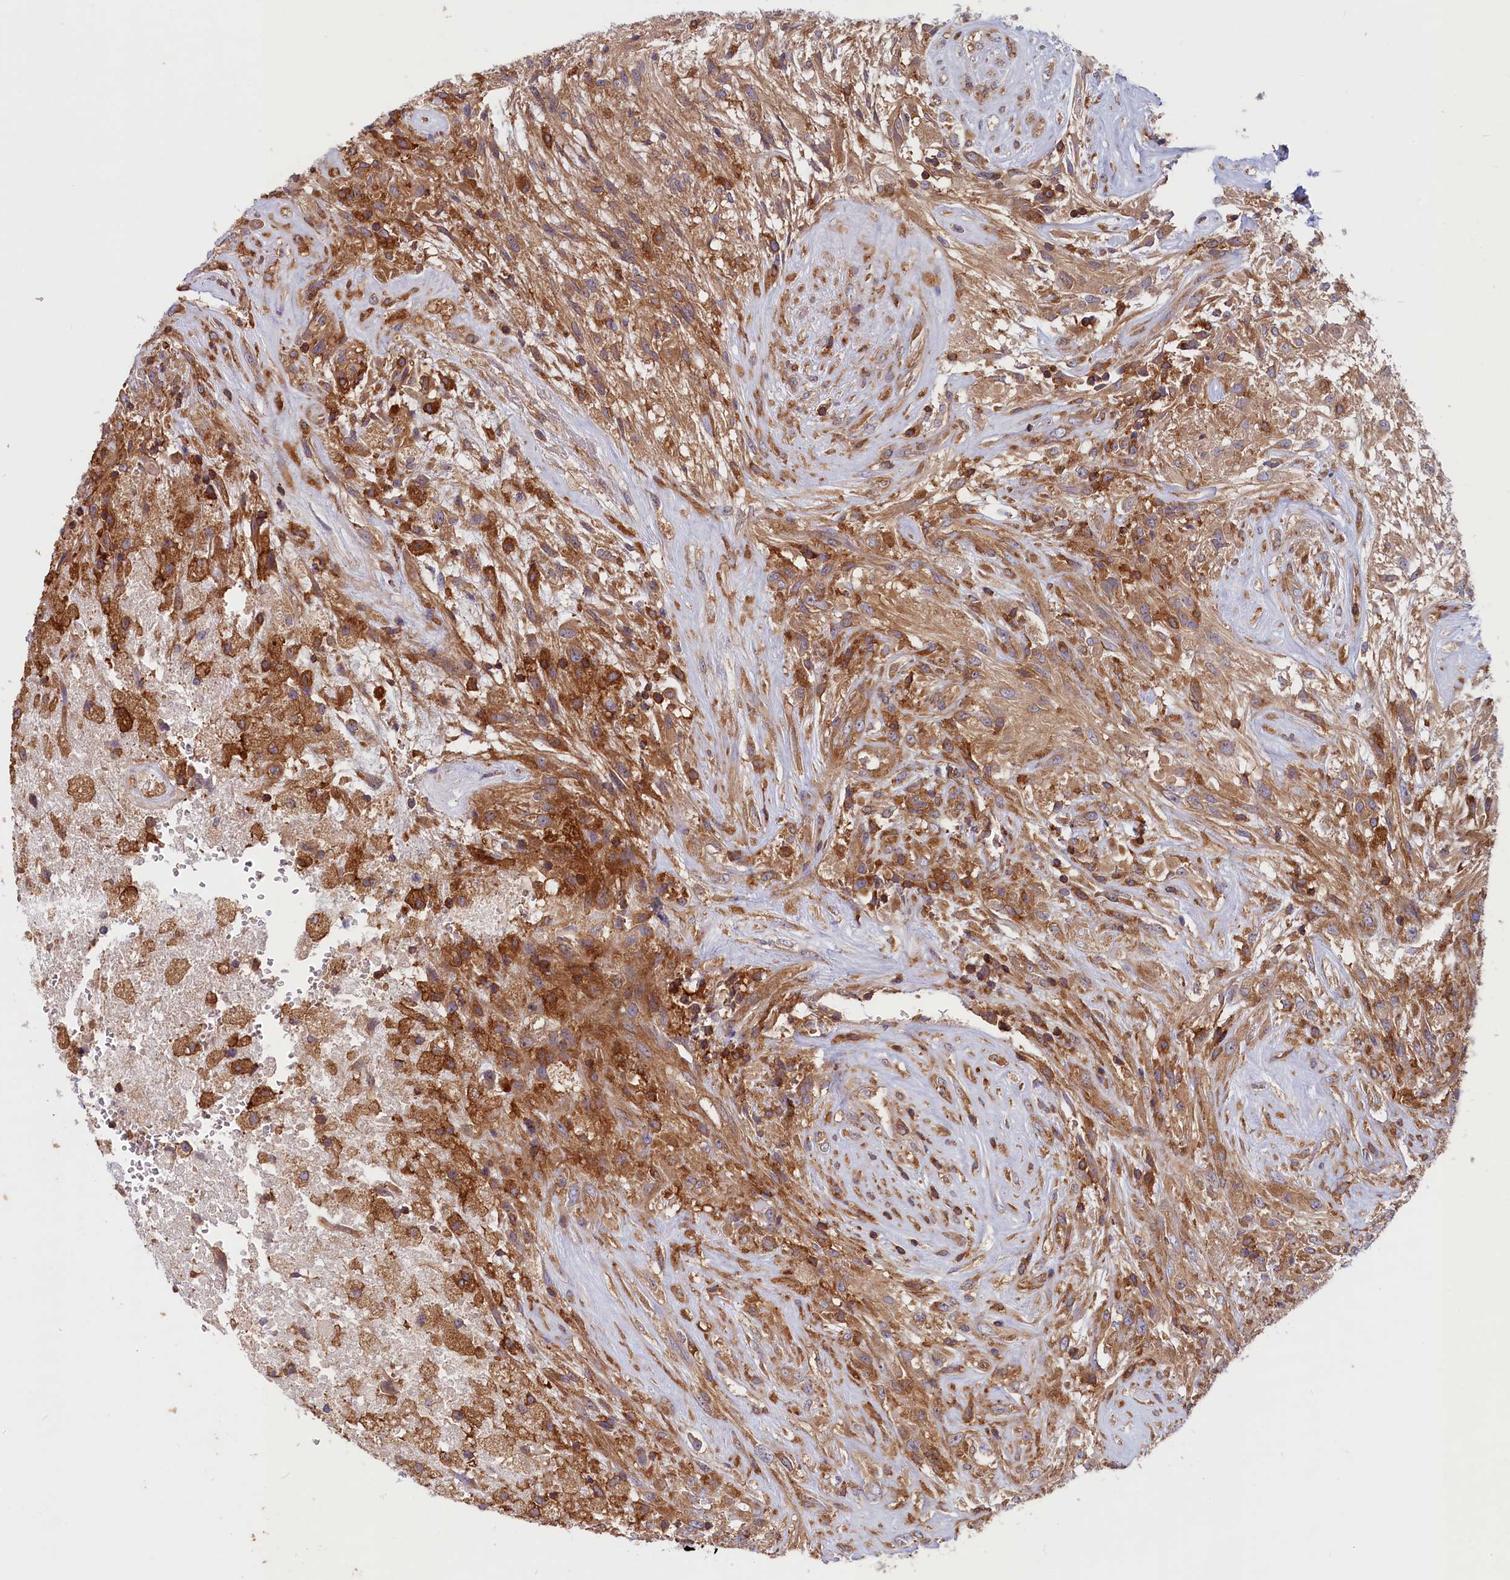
{"staining": {"intensity": "moderate", "quantity": ">75%", "location": "cytoplasmic/membranous"}, "tissue": "glioma", "cell_type": "Tumor cells", "image_type": "cancer", "snomed": [{"axis": "morphology", "description": "Glioma, malignant, High grade"}, {"axis": "topography", "description": "Brain"}], "caption": "Malignant glioma (high-grade) stained for a protein (brown) demonstrates moderate cytoplasmic/membranous positive expression in approximately >75% of tumor cells.", "gene": "MYO9B", "patient": {"sex": "male", "age": 56}}